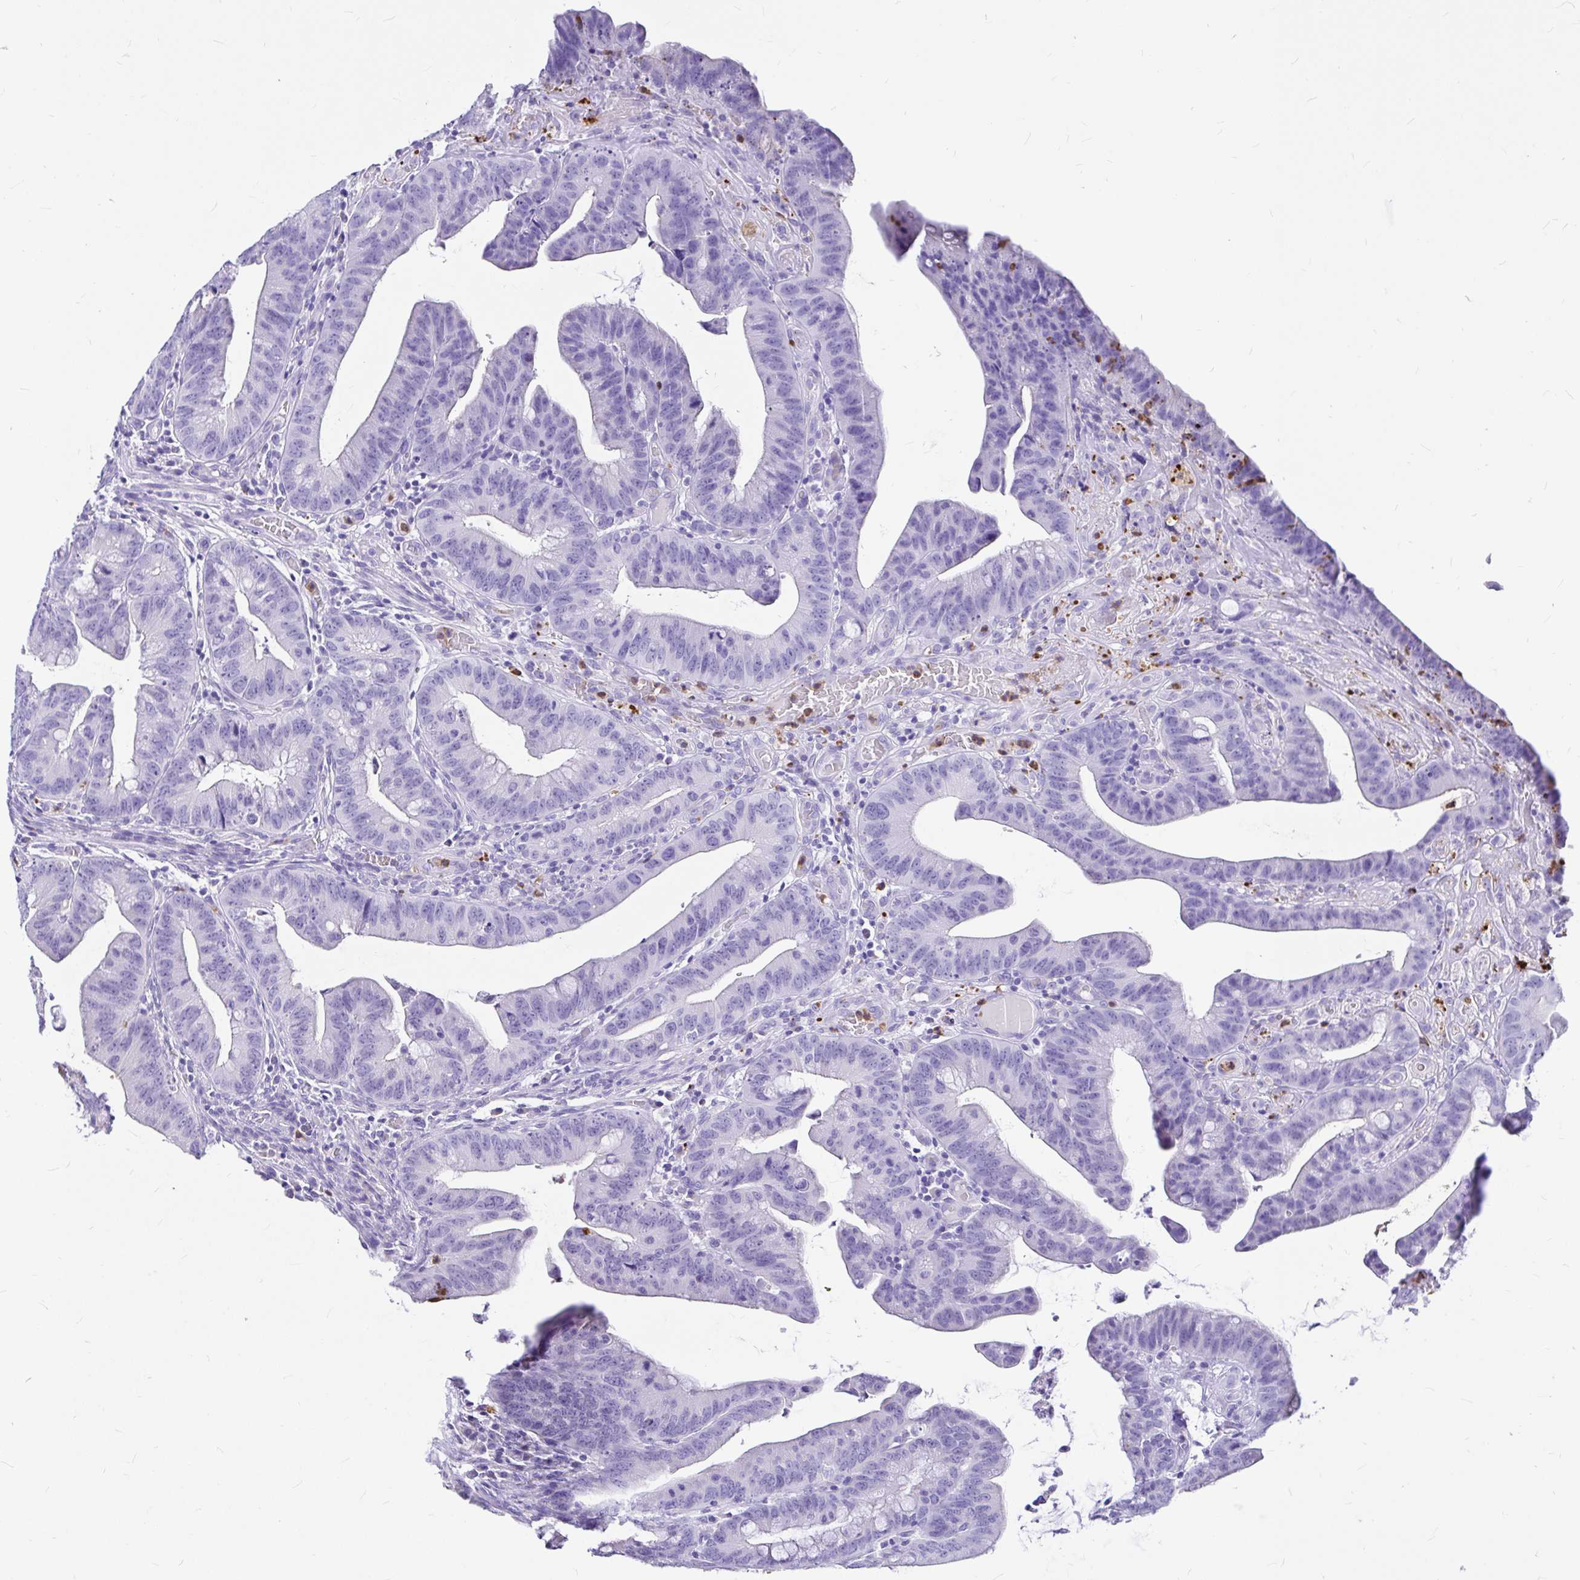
{"staining": {"intensity": "negative", "quantity": "none", "location": "none"}, "tissue": "colorectal cancer", "cell_type": "Tumor cells", "image_type": "cancer", "snomed": [{"axis": "morphology", "description": "Adenocarcinoma, NOS"}, {"axis": "topography", "description": "Colon"}], "caption": "Immunohistochemistry (IHC) of colorectal adenocarcinoma shows no staining in tumor cells.", "gene": "CLEC1B", "patient": {"sex": "male", "age": 62}}